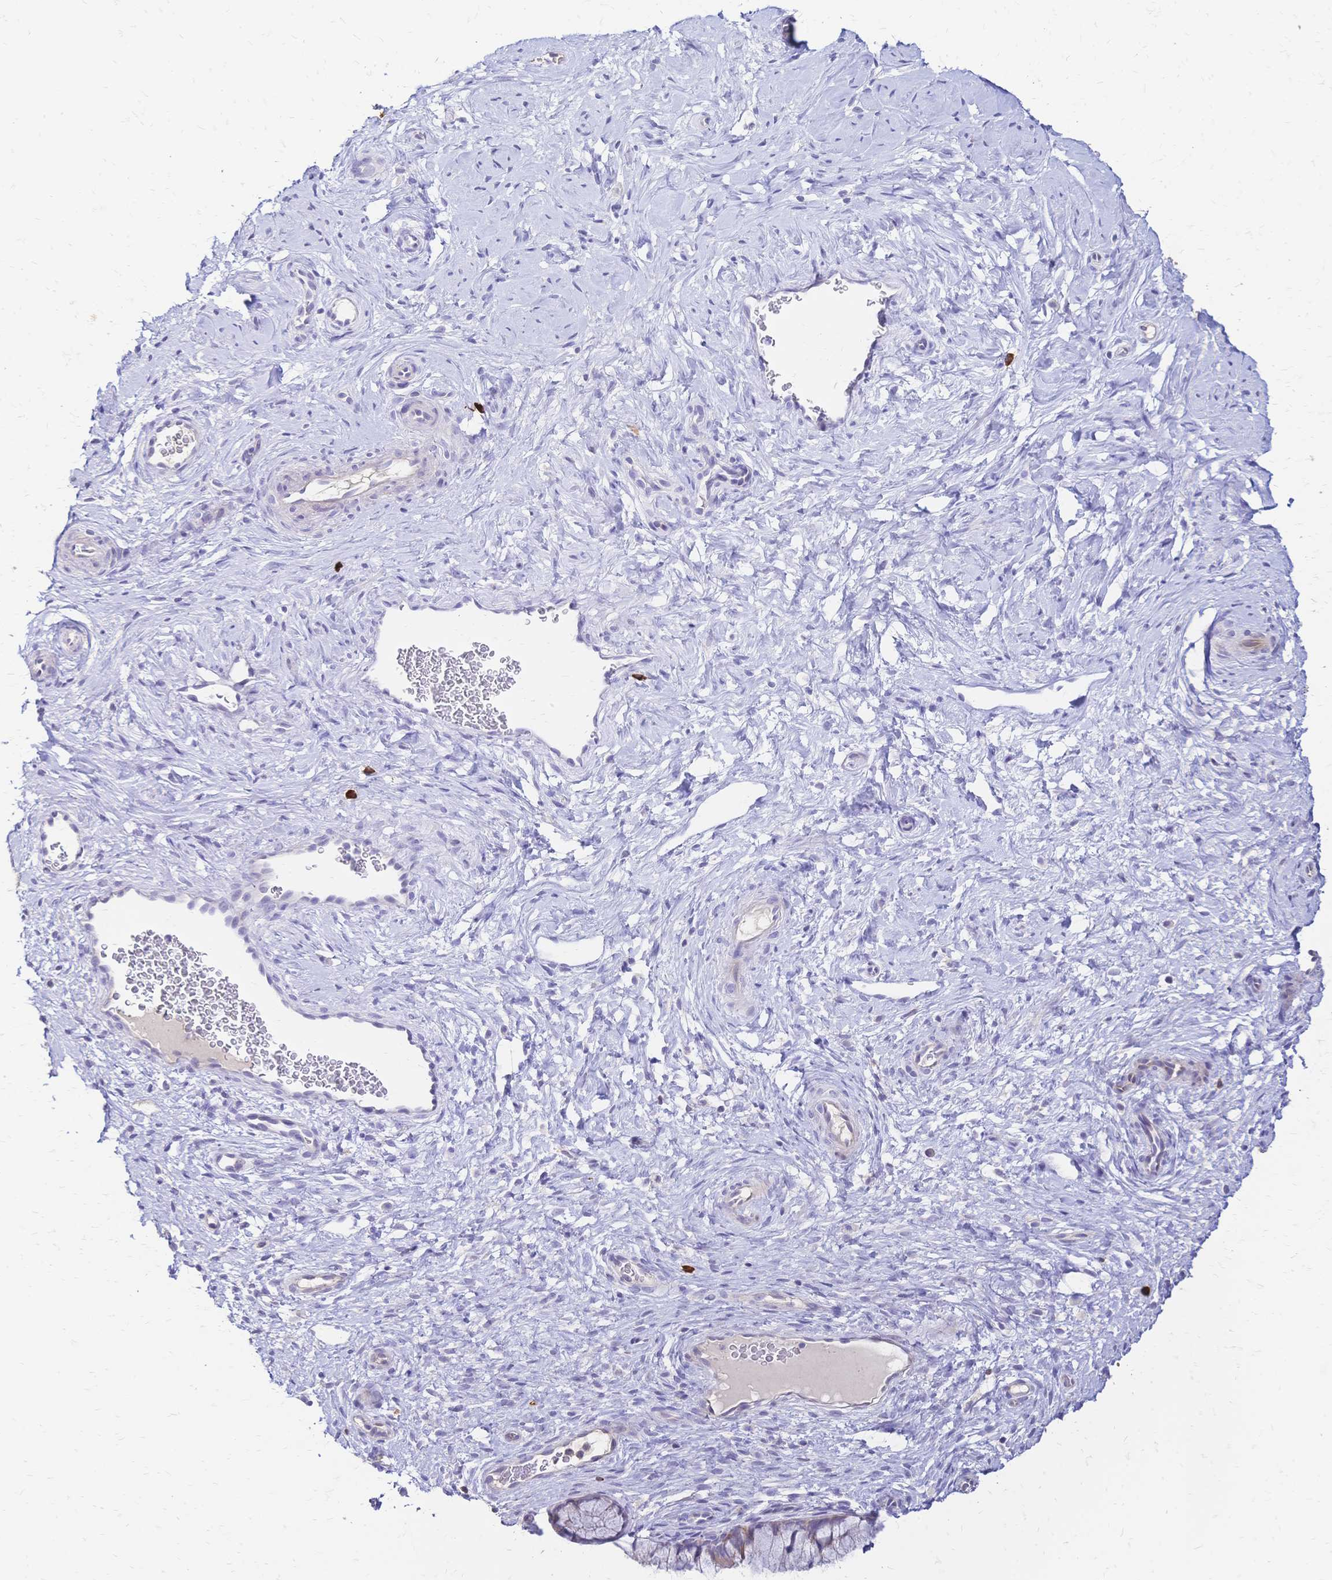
{"staining": {"intensity": "negative", "quantity": "none", "location": "none"}, "tissue": "cervix", "cell_type": "Glandular cells", "image_type": "normal", "snomed": [{"axis": "morphology", "description": "Normal tissue, NOS"}, {"axis": "topography", "description": "Cervix"}], "caption": "High power microscopy image of an IHC micrograph of benign cervix, revealing no significant expression in glandular cells.", "gene": "IL2RA", "patient": {"sex": "female", "age": 34}}